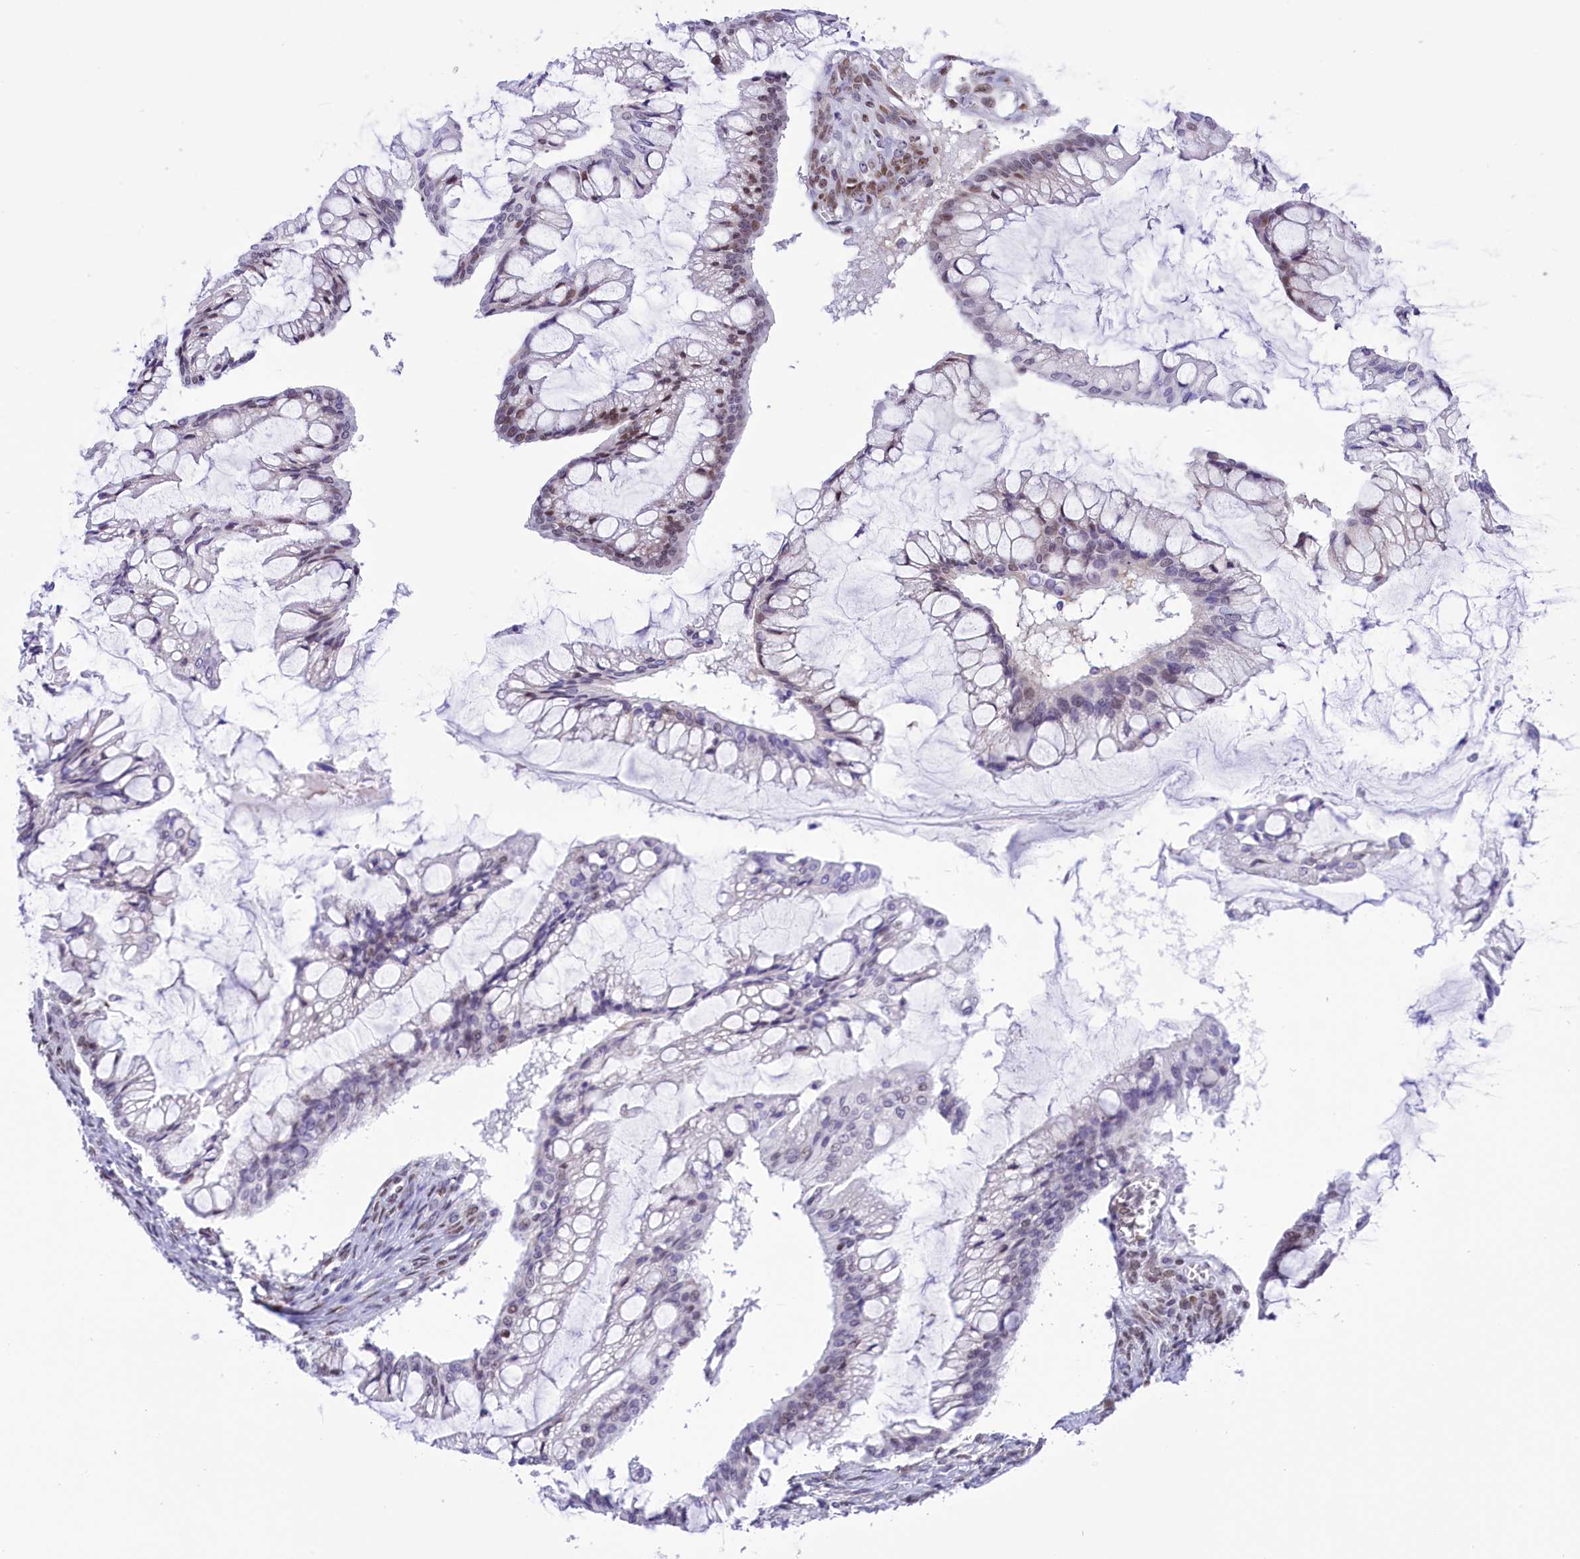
{"staining": {"intensity": "moderate", "quantity": "25%-75%", "location": "nuclear"}, "tissue": "ovarian cancer", "cell_type": "Tumor cells", "image_type": "cancer", "snomed": [{"axis": "morphology", "description": "Cystadenocarcinoma, mucinous, NOS"}, {"axis": "topography", "description": "Ovary"}], "caption": "The histopathology image reveals immunohistochemical staining of ovarian cancer. There is moderate nuclear expression is present in approximately 25%-75% of tumor cells.", "gene": "RPS6KB1", "patient": {"sex": "female", "age": 73}}